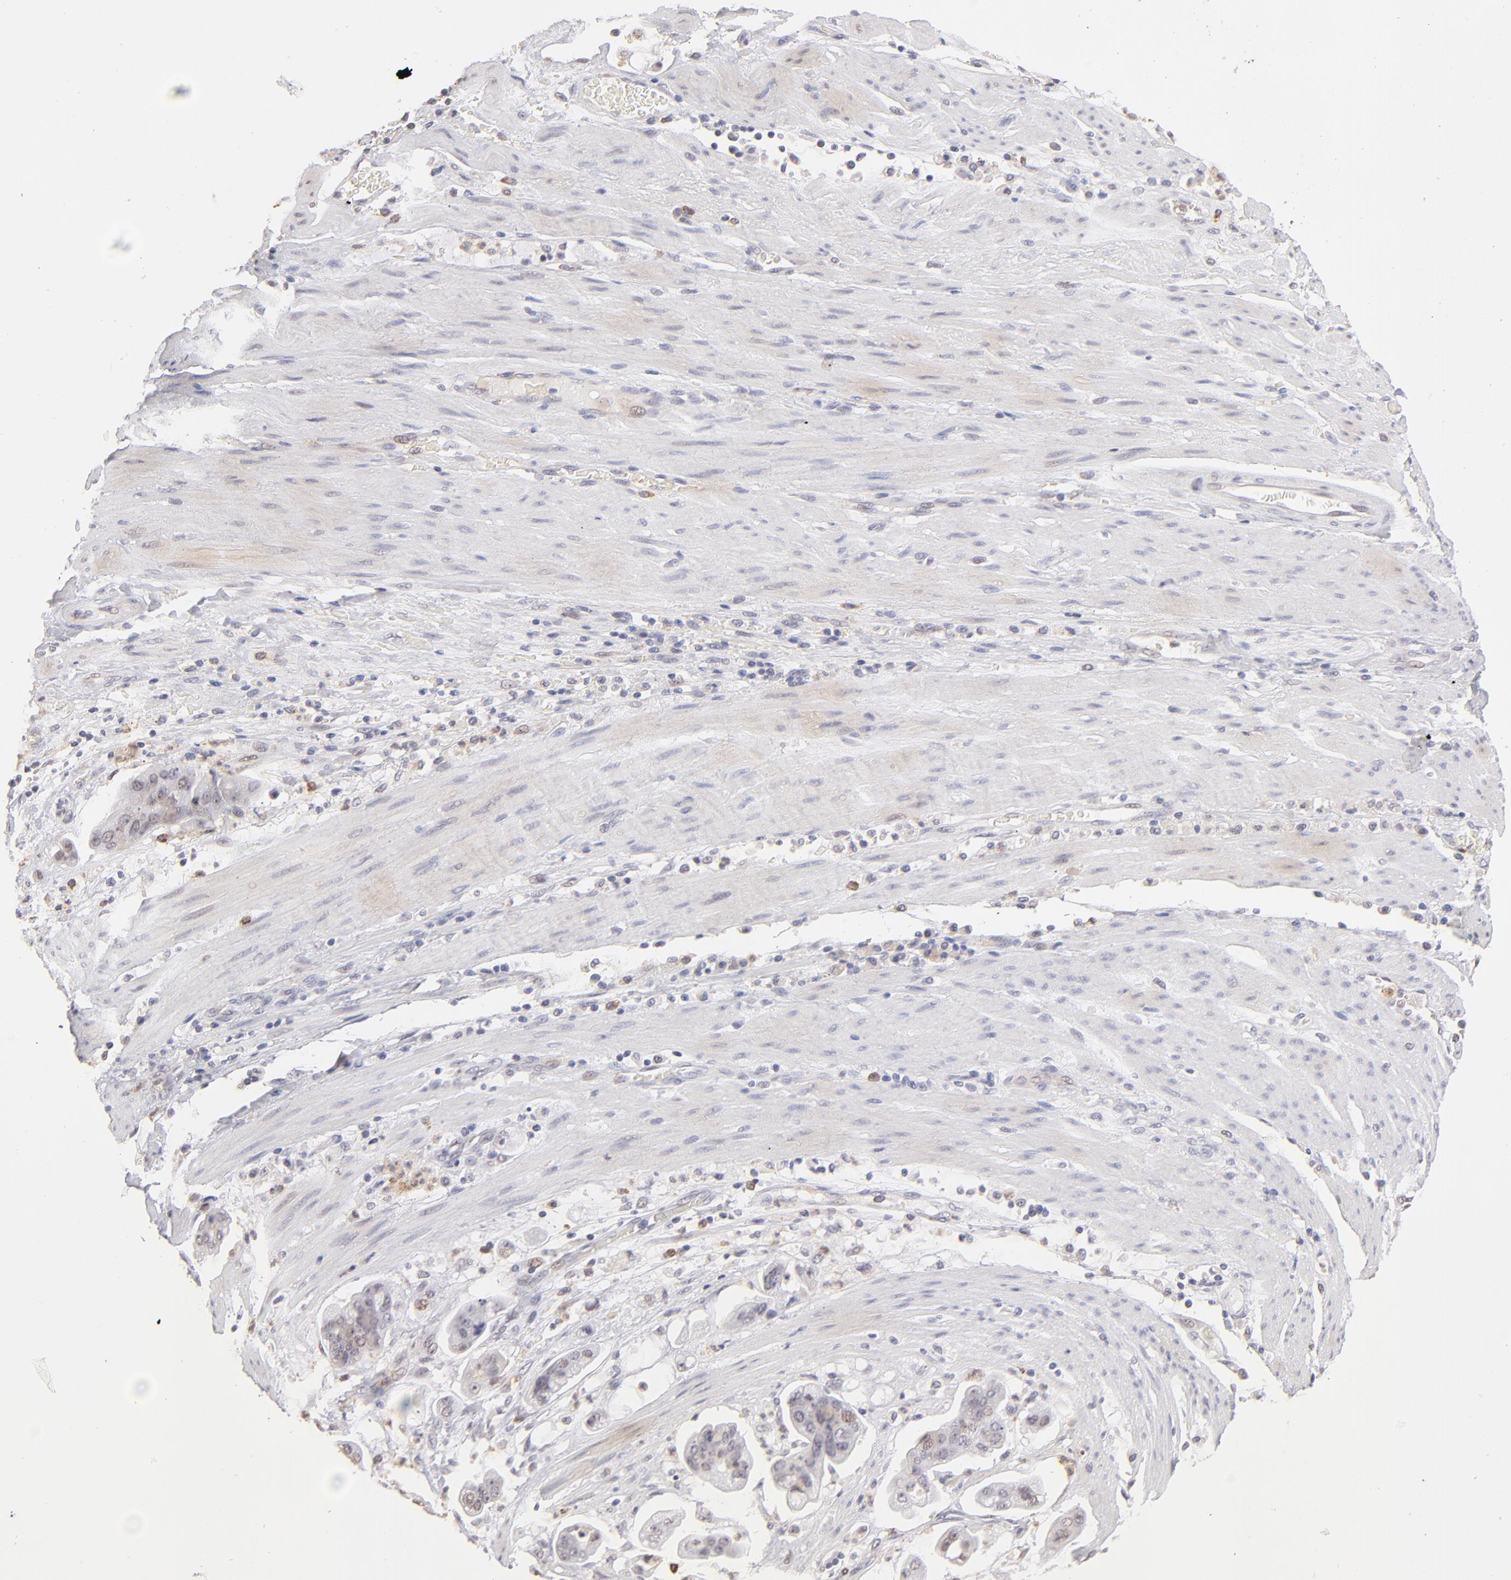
{"staining": {"intensity": "negative", "quantity": "none", "location": "none"}, "tissue": "stomach cancer", "cell_type": "Tumor cells", "image_type": "cancer", "snomed": [{"axis": "morphology", "description": "Adenocarcinoma, NOS"}, {"axis": "topography", "description": "Stomach"}], "caption": "Histopathology image shows no protein expression in tumor cells of adenocarcinoma (stomach) tissue.", "gene": "MGAM", "patient": {"sex": "male", "age": 62}}